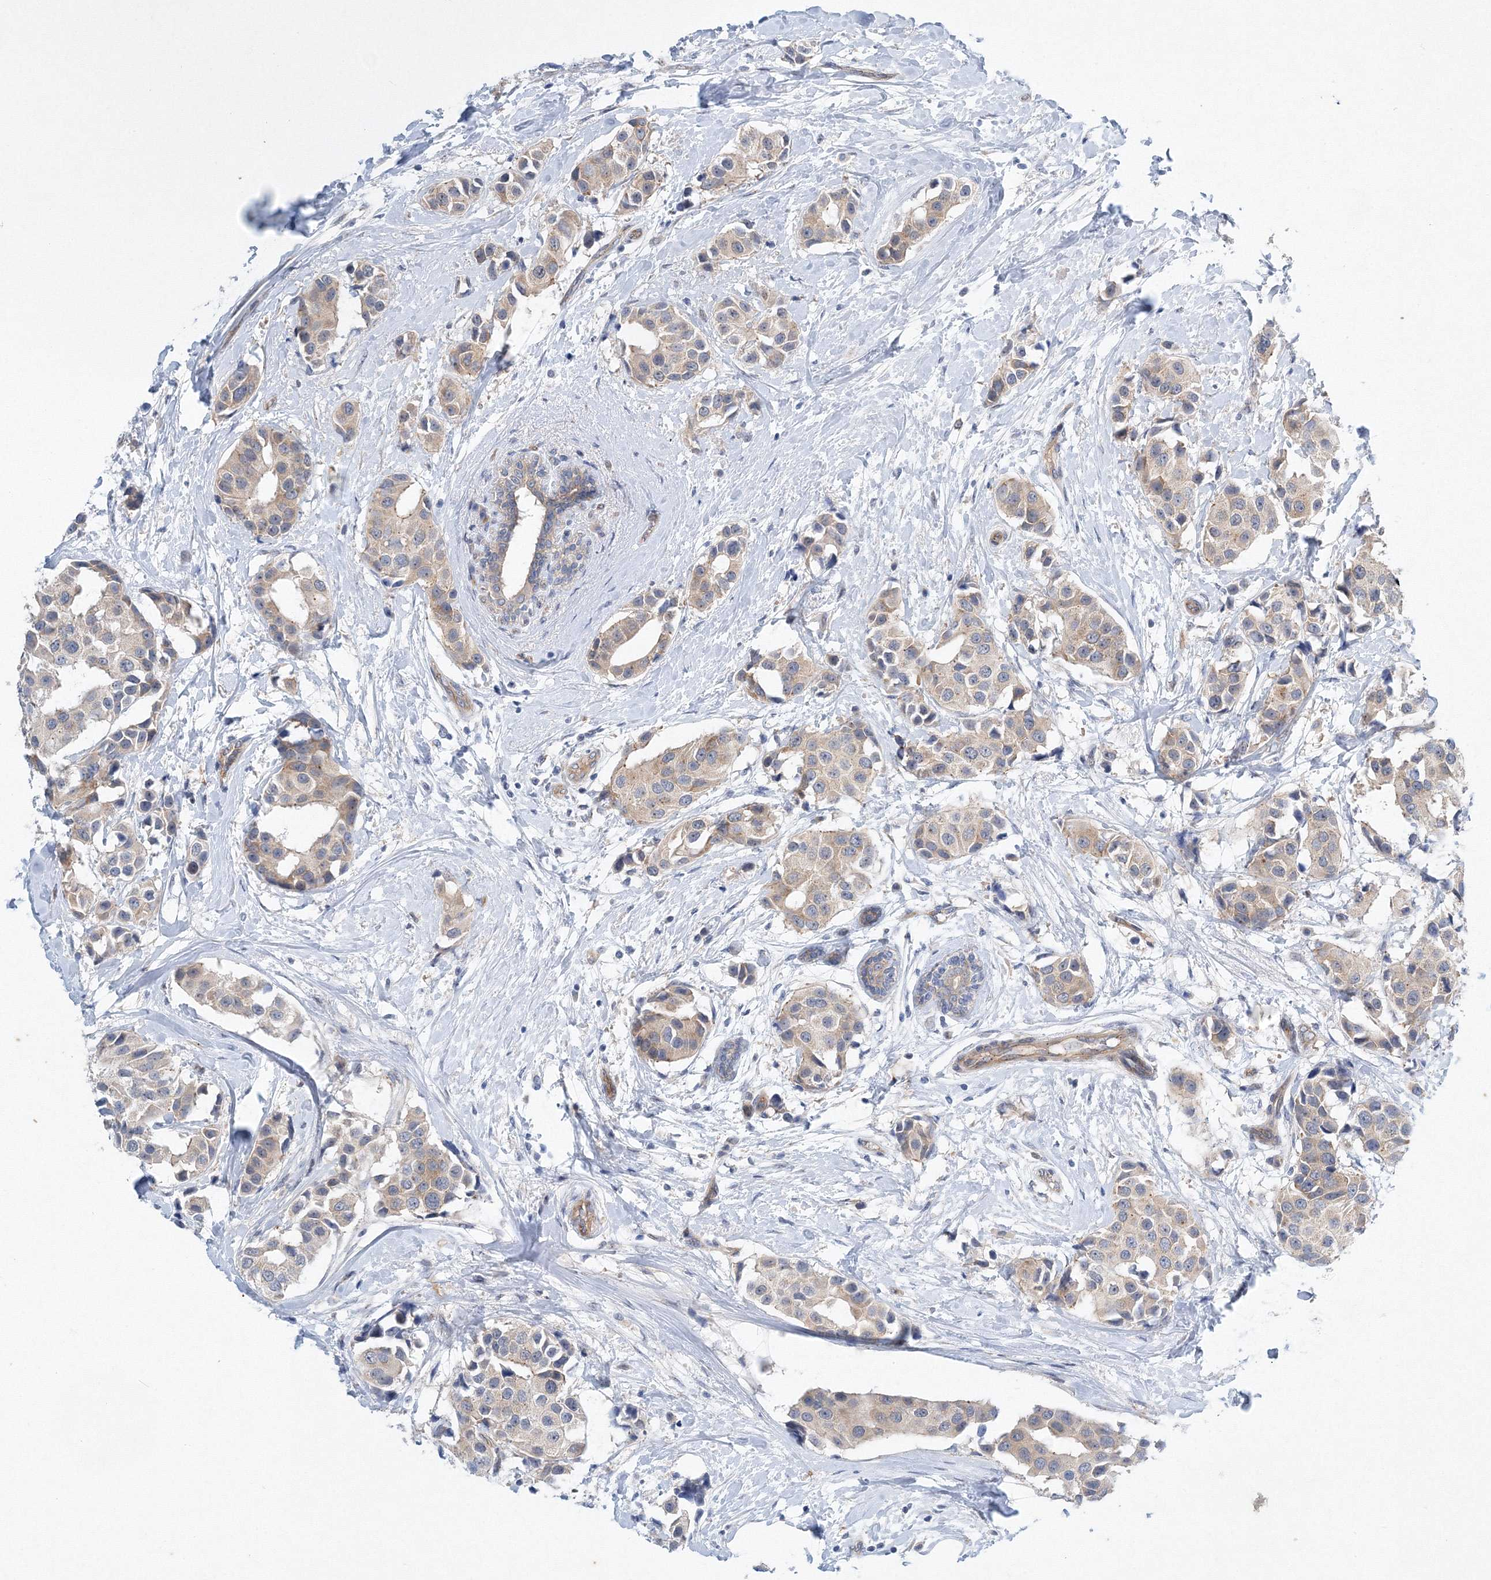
{"staining": {"intensity": "weak", "quantity": "<25%", "location": "cytoplasmic/membranous"}, "tissue": "breast cancer", "cell_type": "Tumor cells", "image_type": "cancer", "snomed": [{"axis": "morphology", "description": "Normal tissue, NOS"}, {"axis": "morphology", "description": "Duct carcinoma"}, {"axis": "topography", "description": "Breast"}], "caption": "A histopathology image of human breast infiltrating ductal carcinoma is negative for staining in tumor cells.", "gene": "TANC1", "patient": {"sex": "female", "age": 39}}